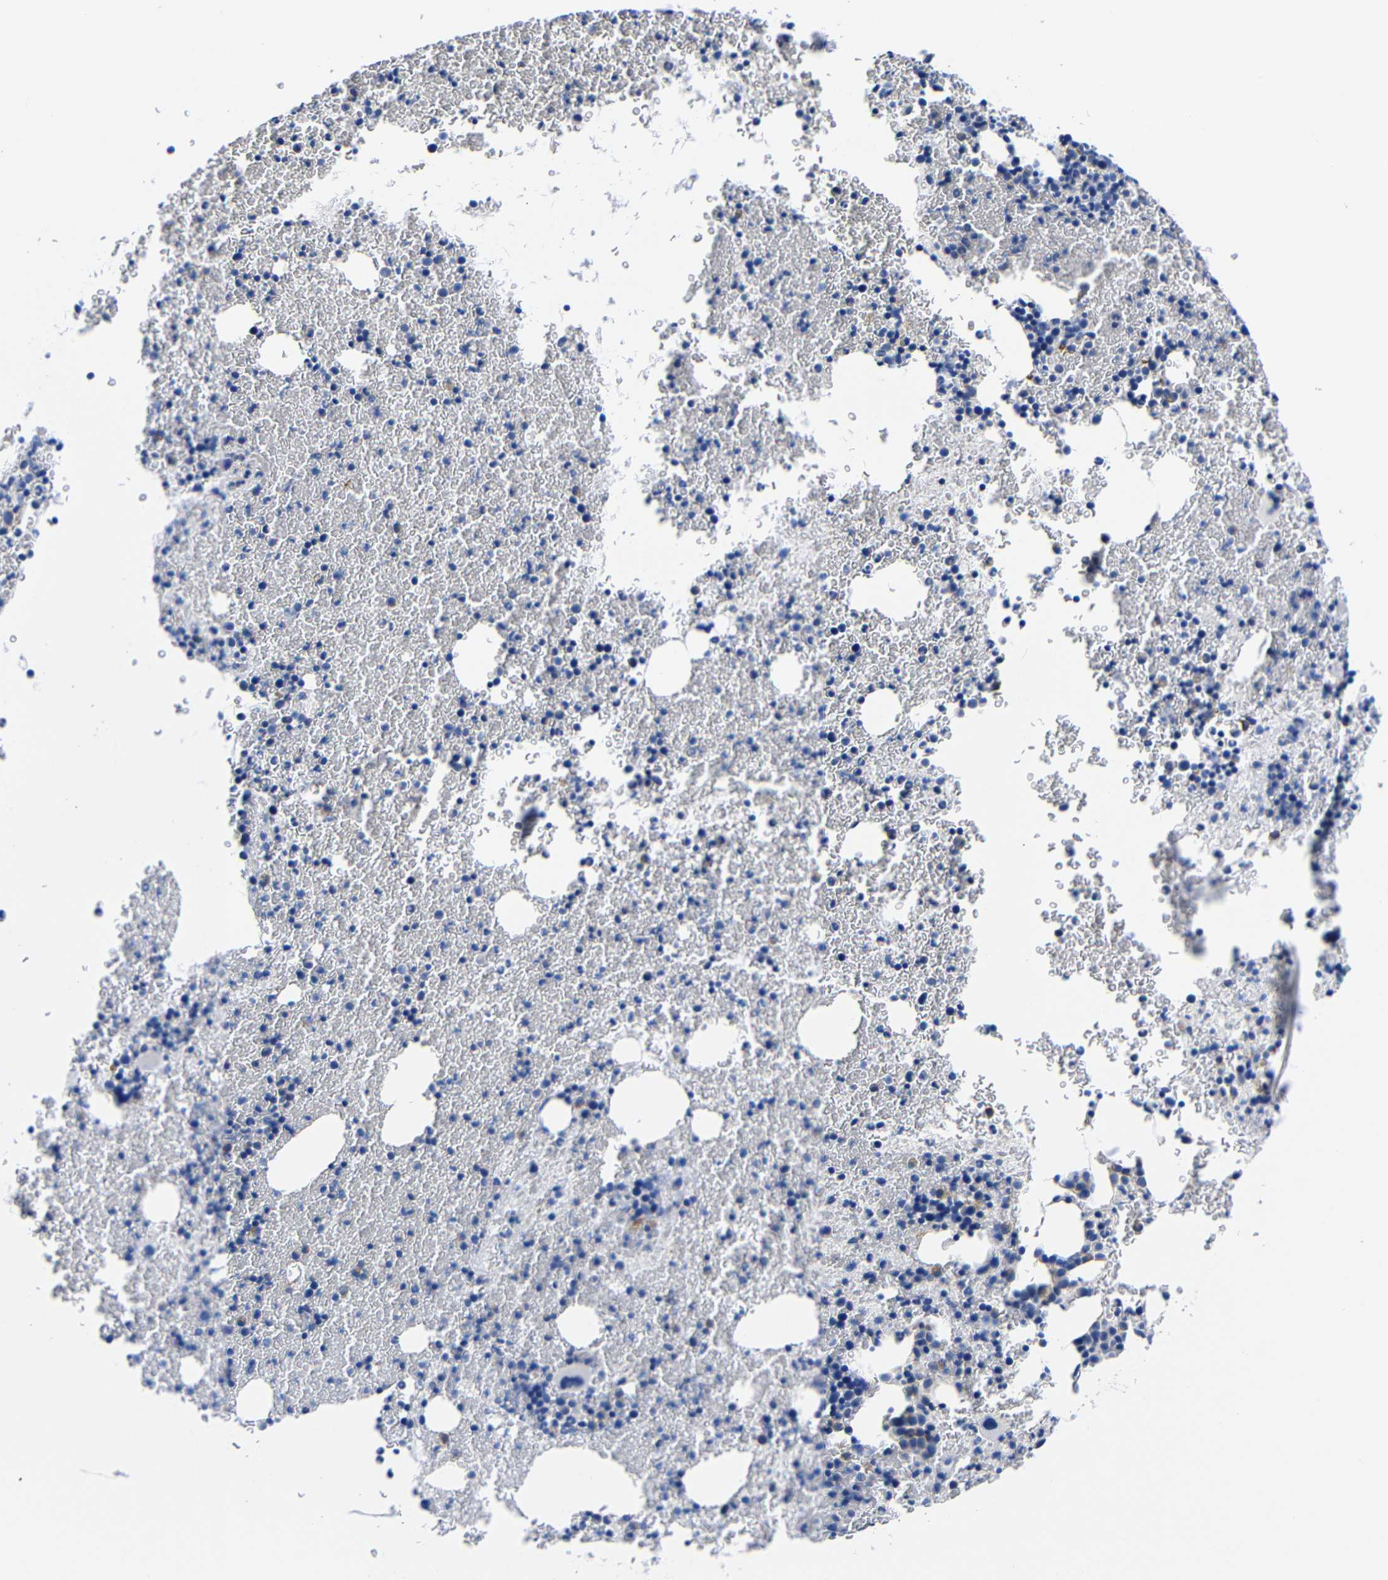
{"staining": {"intensity": "negative", "quantity": "none", "location": "none"}, "tissue": "bone marrow", "cell_type": "Hematopoietic cells", "image_type": "normal", "snomed": [{"axis": "morphology", "description": "Normal tissue, NOS"}, {"axis": "morphology", "description": "Inflammation, NOS"}, {"axis": "topography", "description": "Bone marrow"}], "caption": "DAB immunohistochemical staining of benign bone marrow displays no significant positivity in hematopoietic cells. Nuclei are stained in blue.", "gene": "CLEC4G", "patient": {"sex": "female", "age": 17}}